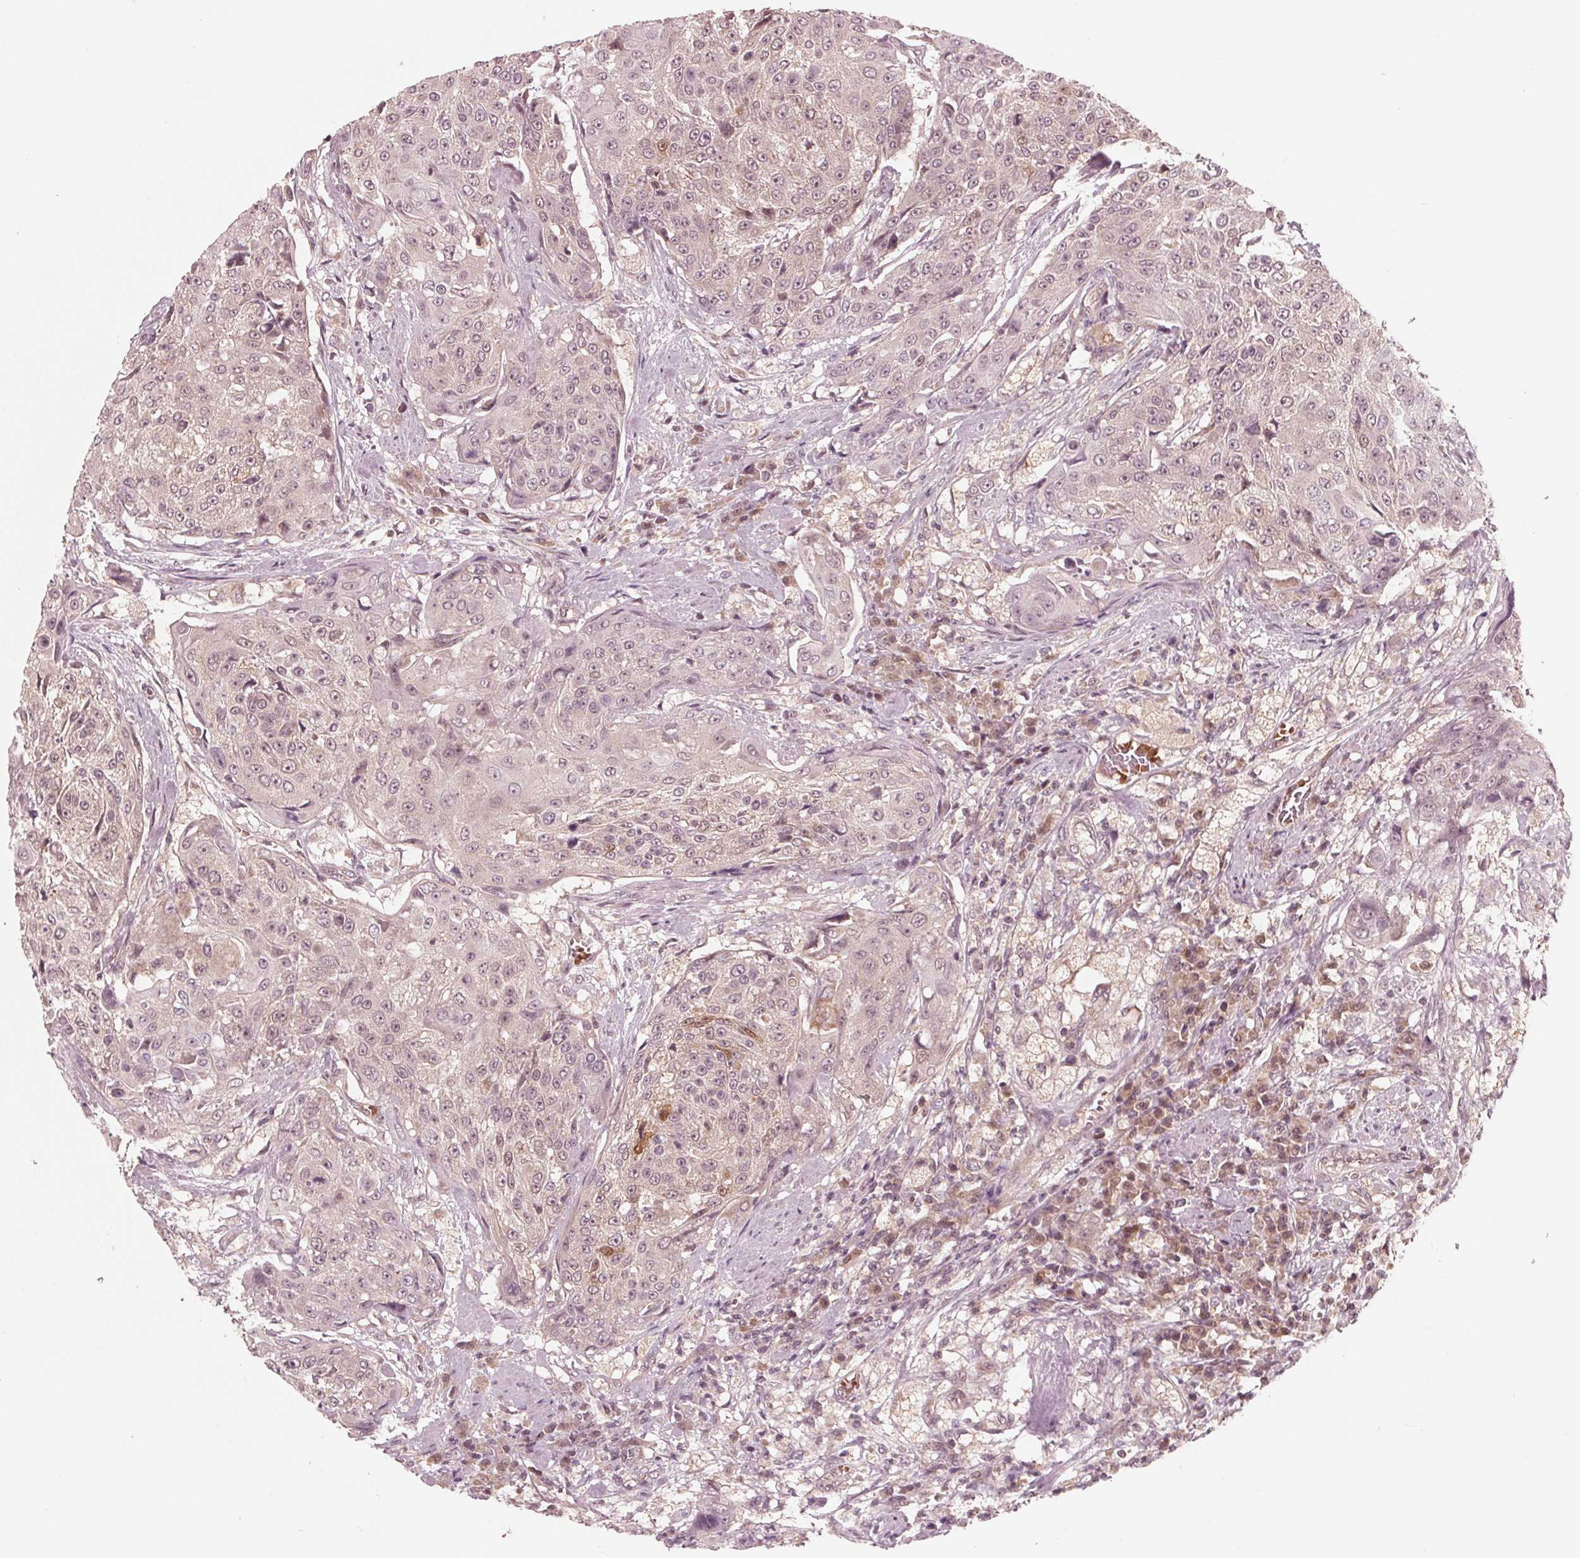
{"staining": {"intensity": "weak", "quantity": "25%-75%", "location": "cytoplasmic/membranous,nuclear"}, "tissue": "urothelial cancer", "cell_type": "Tumor cells", "image_type": "cancer", "snomed": [{"axis": "morphology", "description": "Urothelial carcinoma, High grade"}, {"axis": "topography", "description": "Urinary bladder"}], "caption": "A brown stain highlights weak cytoplasmic/membranous and nuclear positivity of a protein in urothelial cancer tumor cells. Nuclei are stained in blue.", "gene": "UBALD1", "patient": {"sex": "female", "age": 63}}